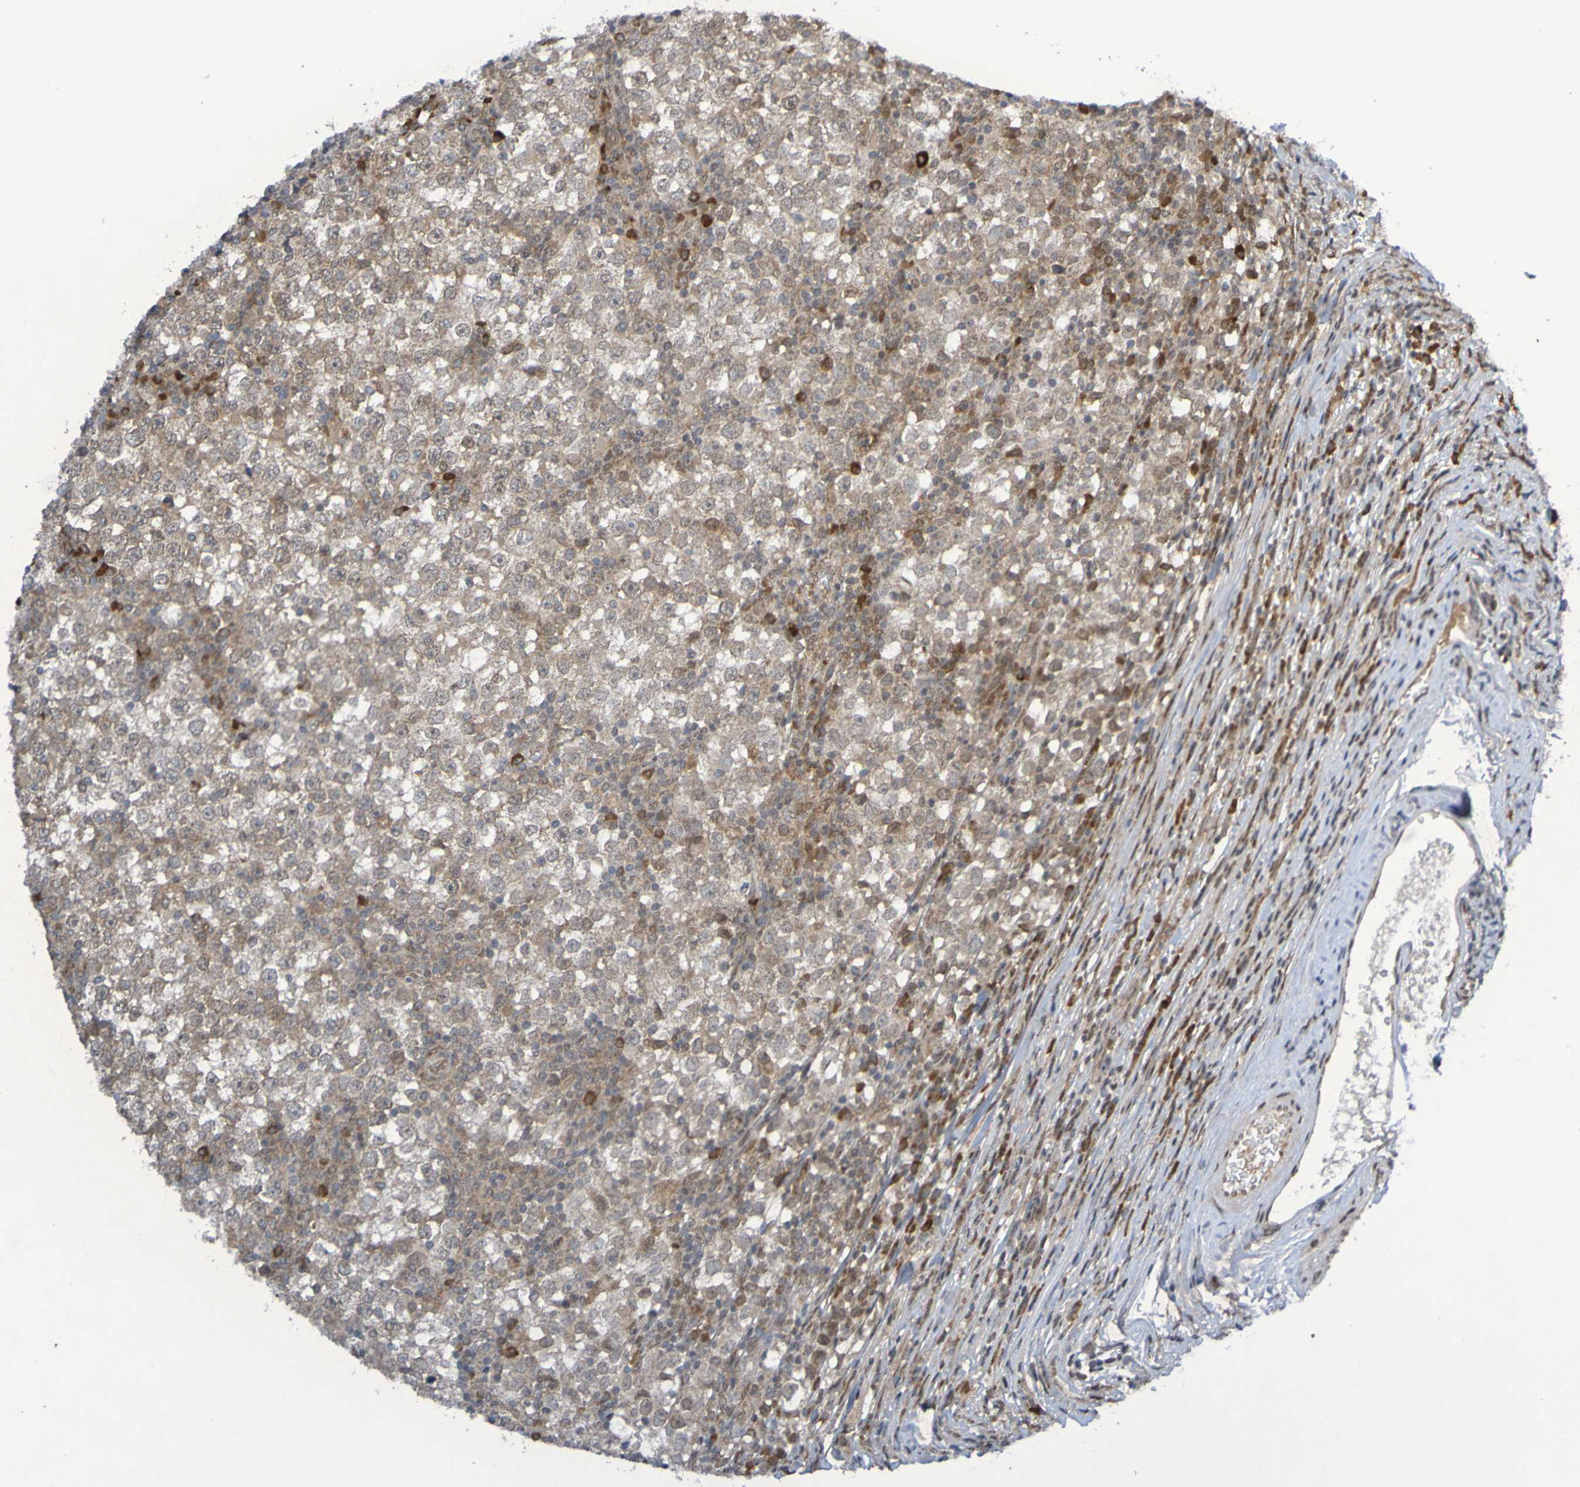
{"staining": {"intensity": "negative", "quantity": "none", "location": "none"}, "tissue": "testis cancer", "cell_type": "Tumor cells", "image_type": "cancer", "snomed": [{"axis": "morphology", "description": "Seminoma, NOS"}, {"axis": "topography", "description": "Testis"}], "caption": "This is a image of IHC staining of seminoma (testis), which shows no expression in tumor cells. (Brightfield microscopy of DAB (3,3'-diaminobenzidine) immunohistochemistry (IHC) at high magnification).", "gene": "ITLN1", "patient": {"sex": "male", "age": 65}}